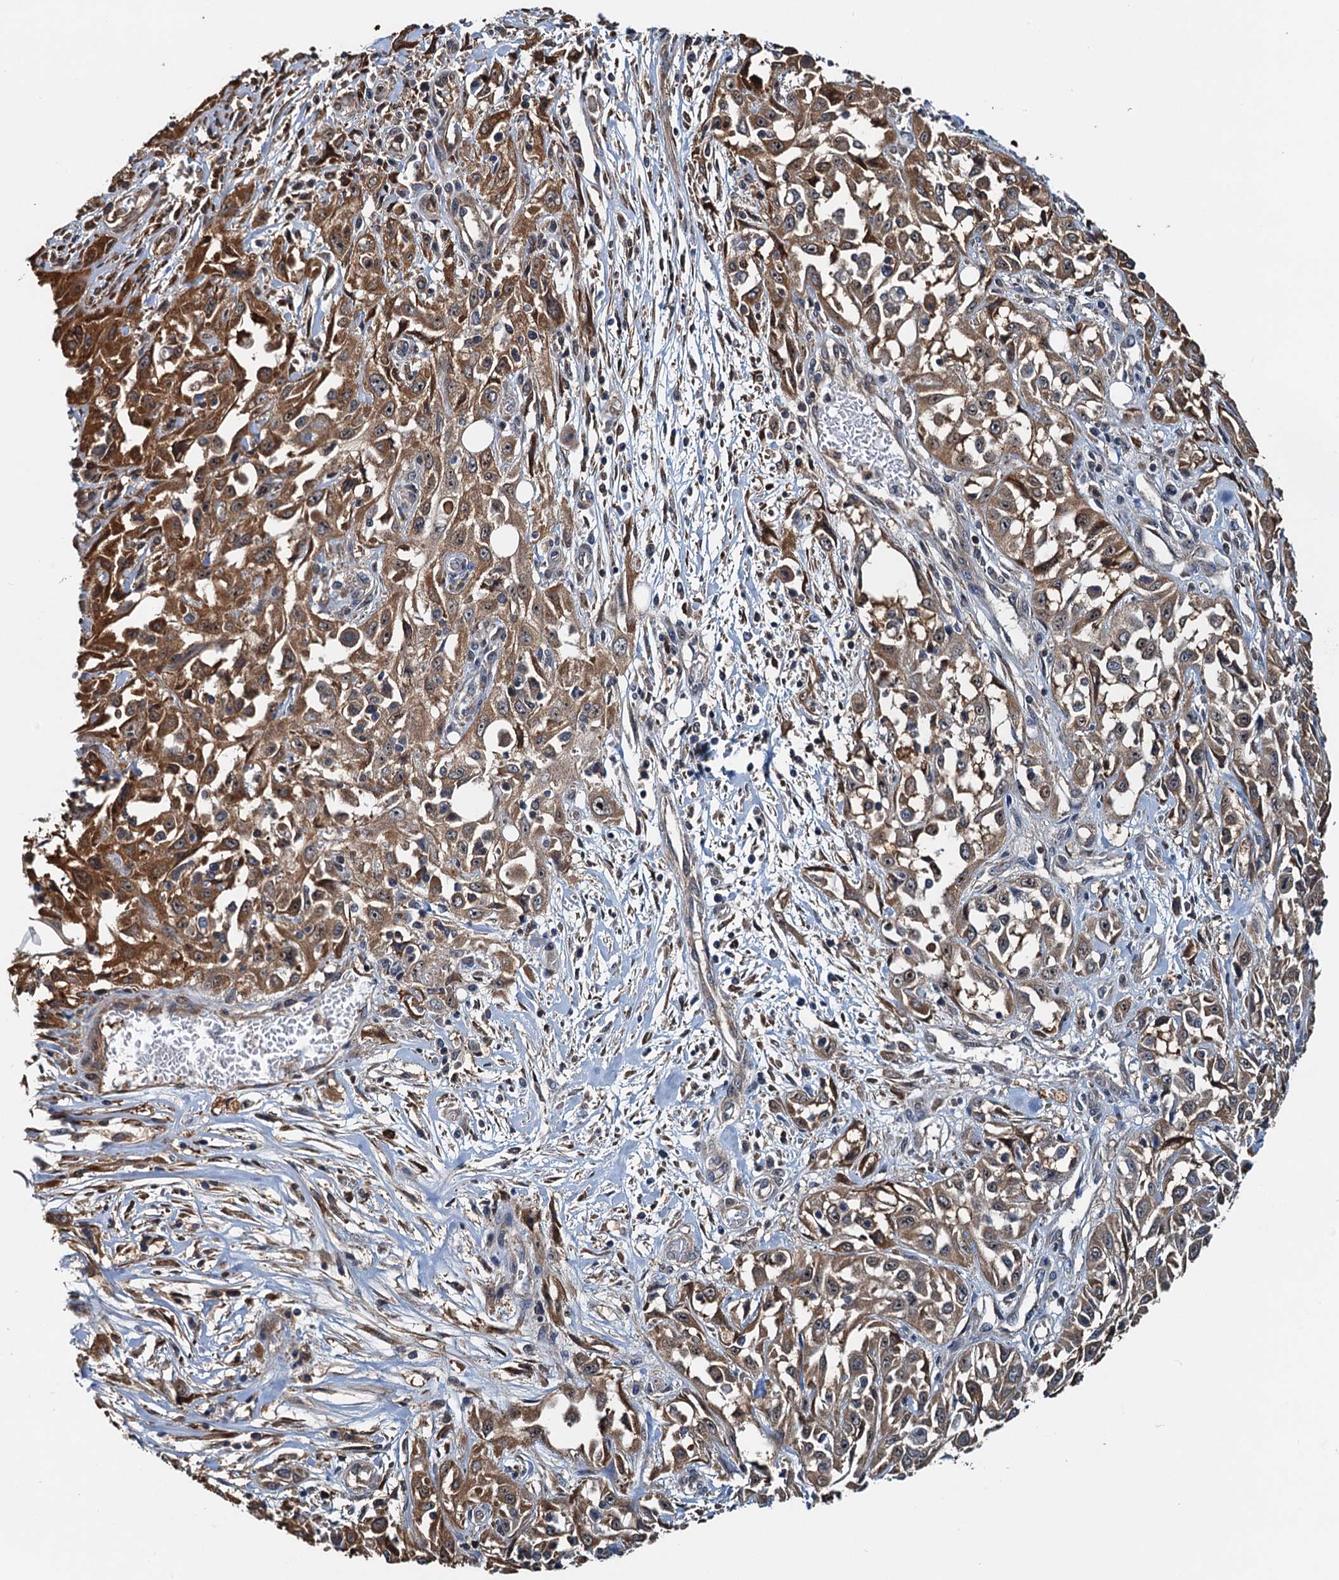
{"staining": {"intensity": "moderate", "quantity": ">75%", "location": "cytoplasmic/membranous"}, "tissue": "skin cancer", "cell_type": "Tumor cells", "image_type": "cancer", "snomed": [{"axis": "morphology", "description": "Squamous cell carcinoma, NOS"}, {"axis": "morphology", "description": "Squamous cell carcinoma, metastatic, NOS"}, {"axis": "topography", "description": "Skin"}, {"axis": "topography", "description": "Lymph node"}], "caption": "Skin cancer (squamous cell carcinoma) stained with DAB (3,3'-diaminobenzidine) immunohistochemistry (IHC) reveals medium levels of moderate cytoplasmic/membranous positivity in about >75% of tumor cells.", "gene": "USP6NL", "patient": {"sex": "male", "age": 75}}